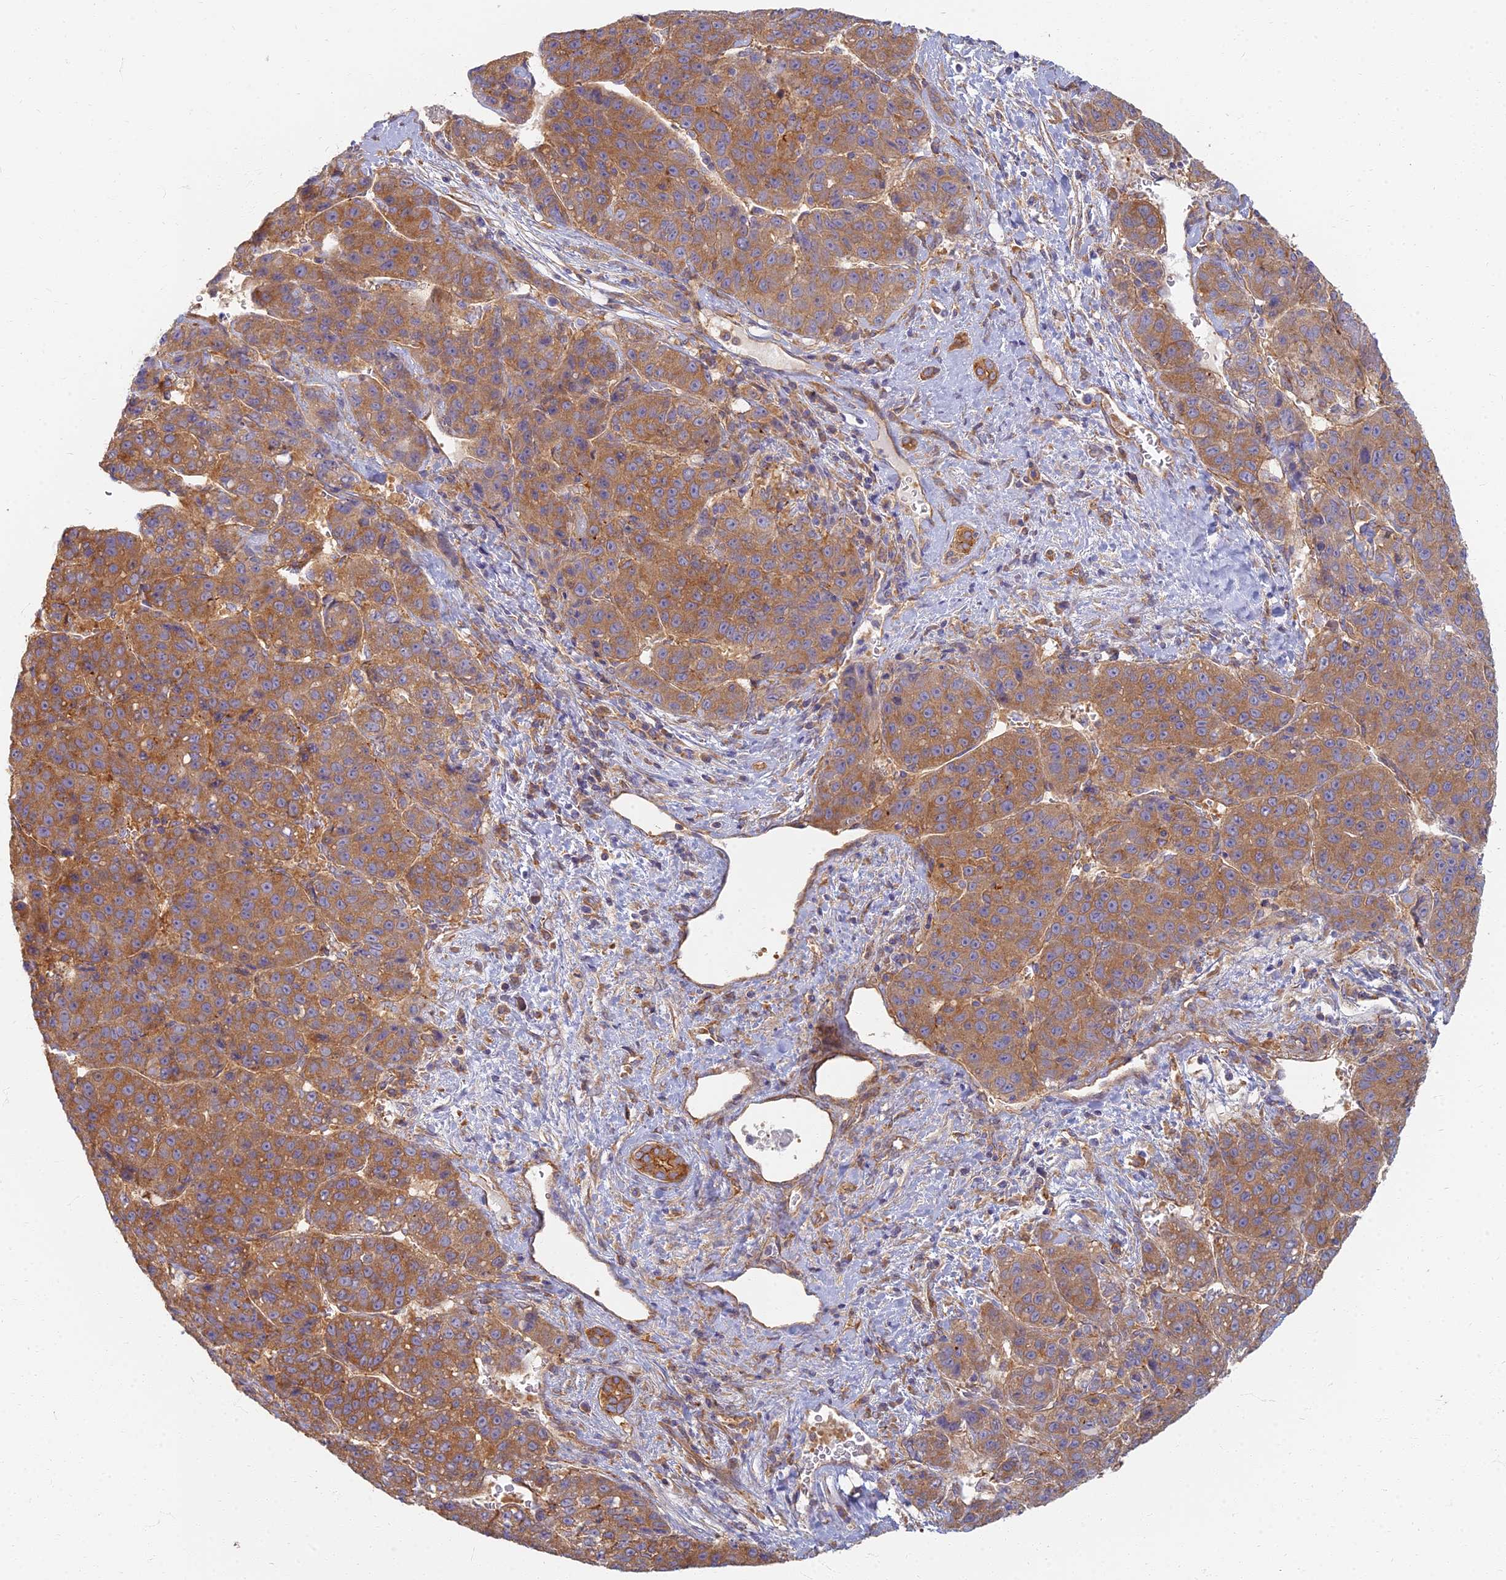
{"staining": {"intensity": "moderate", "quantity": ">75%", "location": "cytoplasmic/membranous"}, "tissue": "liver cancer", "cell_type": "Tumor cells", "image_type": "cancer", "snomed": [{"axis": "morphology", "description": "Carcinoma, Hepatocellular, NOS"}, {"axis": "topography", "description": "Liver"}], "caption": "Moderate cytoplasmic/membranous positivity for a protein is appreciated in about >75% of tumor cells of liver hepatocellular carcinoma using immunohistochemistry (IHC).", "gene": "RBSN", "patient": {"sex": "female", "age": 53}}